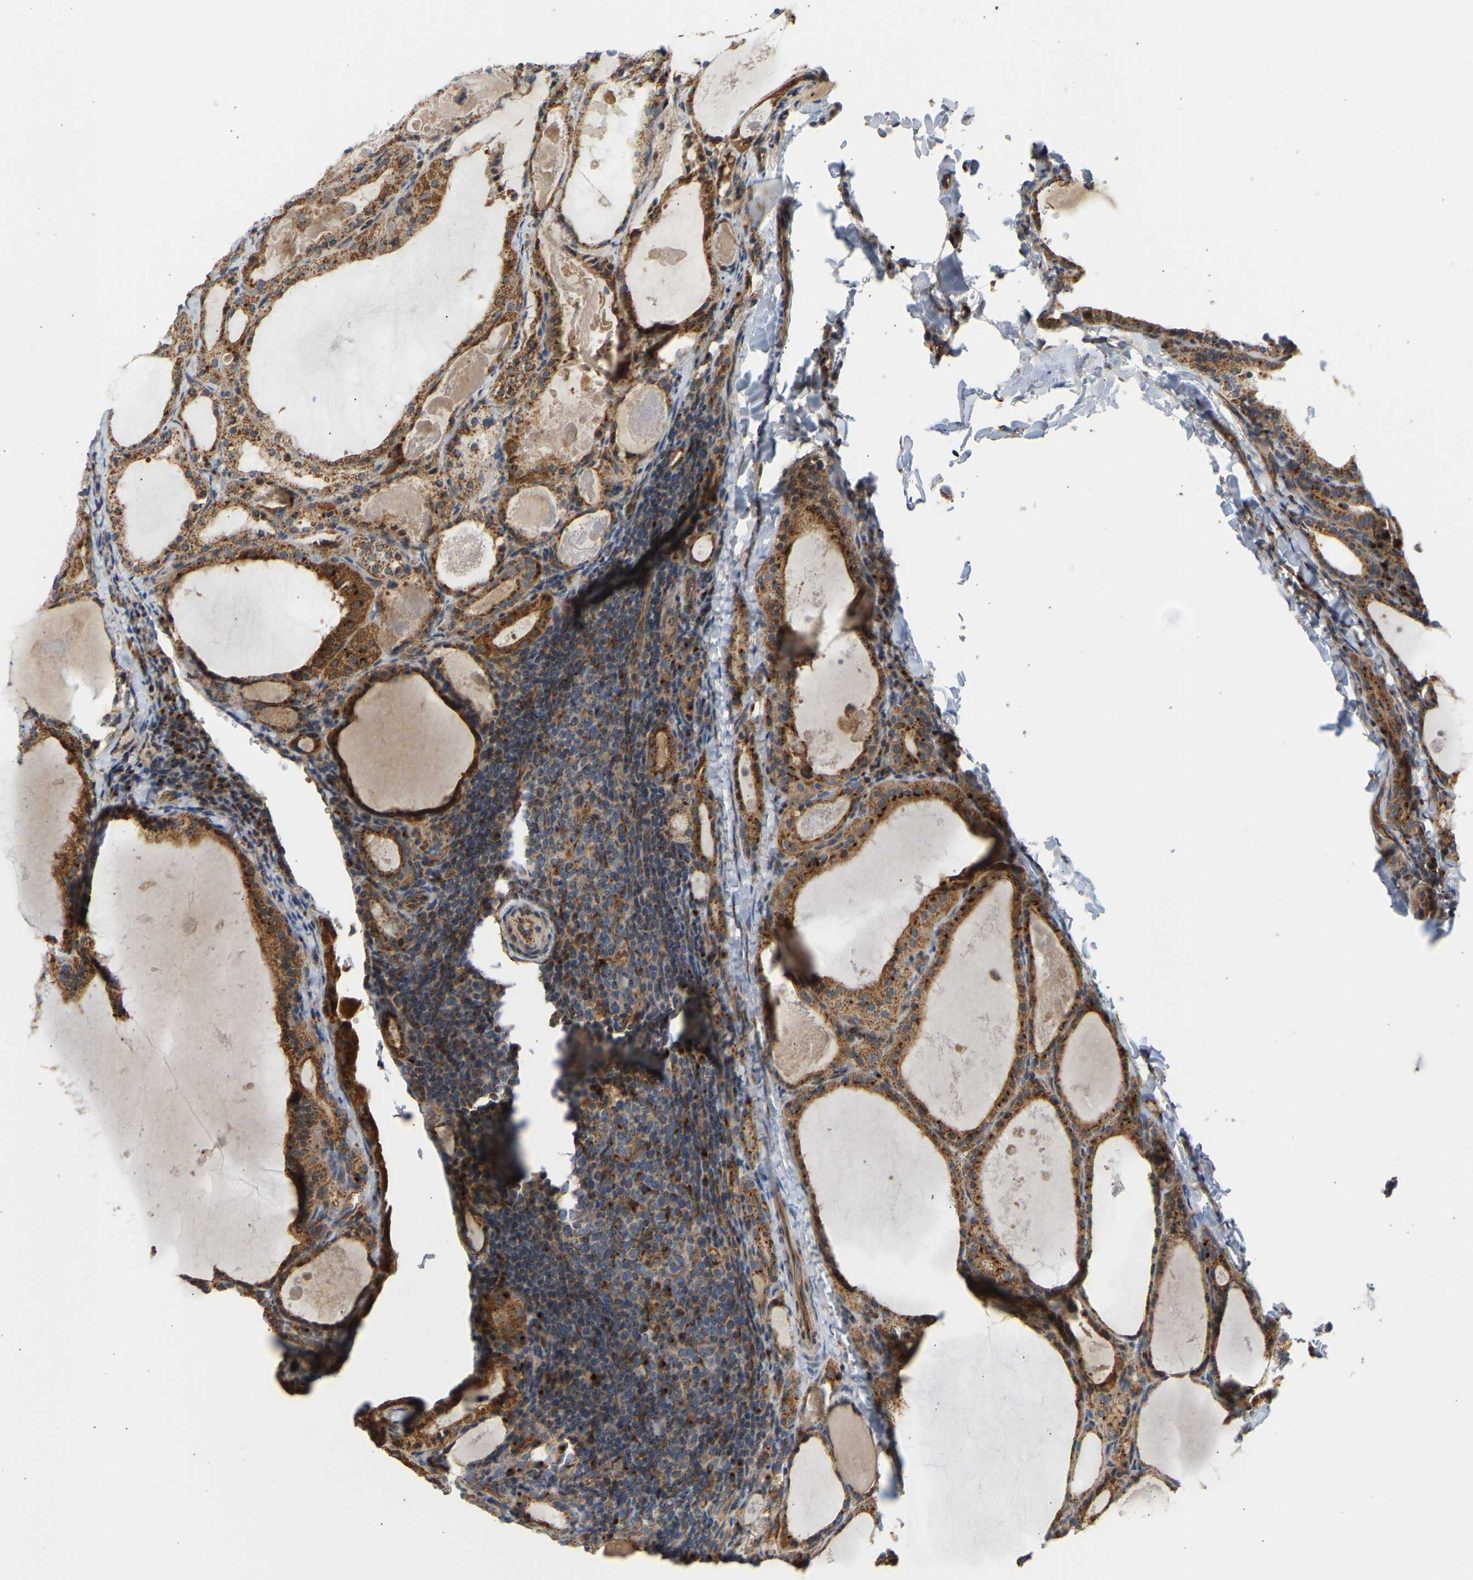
{"staining": {"intensity": "strong", "quantity": ">75%", "location": "cytoplasmic/membranous"}, "tissue": "thyroid cancer", "cell_type": "Tumor cells", "image_type": "cancer", "snomed": [{"axis": "morphology", "description": "Papillary adenocarcinoma, NOS"}, {"axis": "topography", "description": "Thyroid gland"}], "caption": "About >75% of tumor cells in thyroid cancer display strong cytoplasmic/membranous protein expression as visualized by brown immunohistochemical staining.", "gene": "YIPF2", "patient": {"sex": "female", "age": 42}}